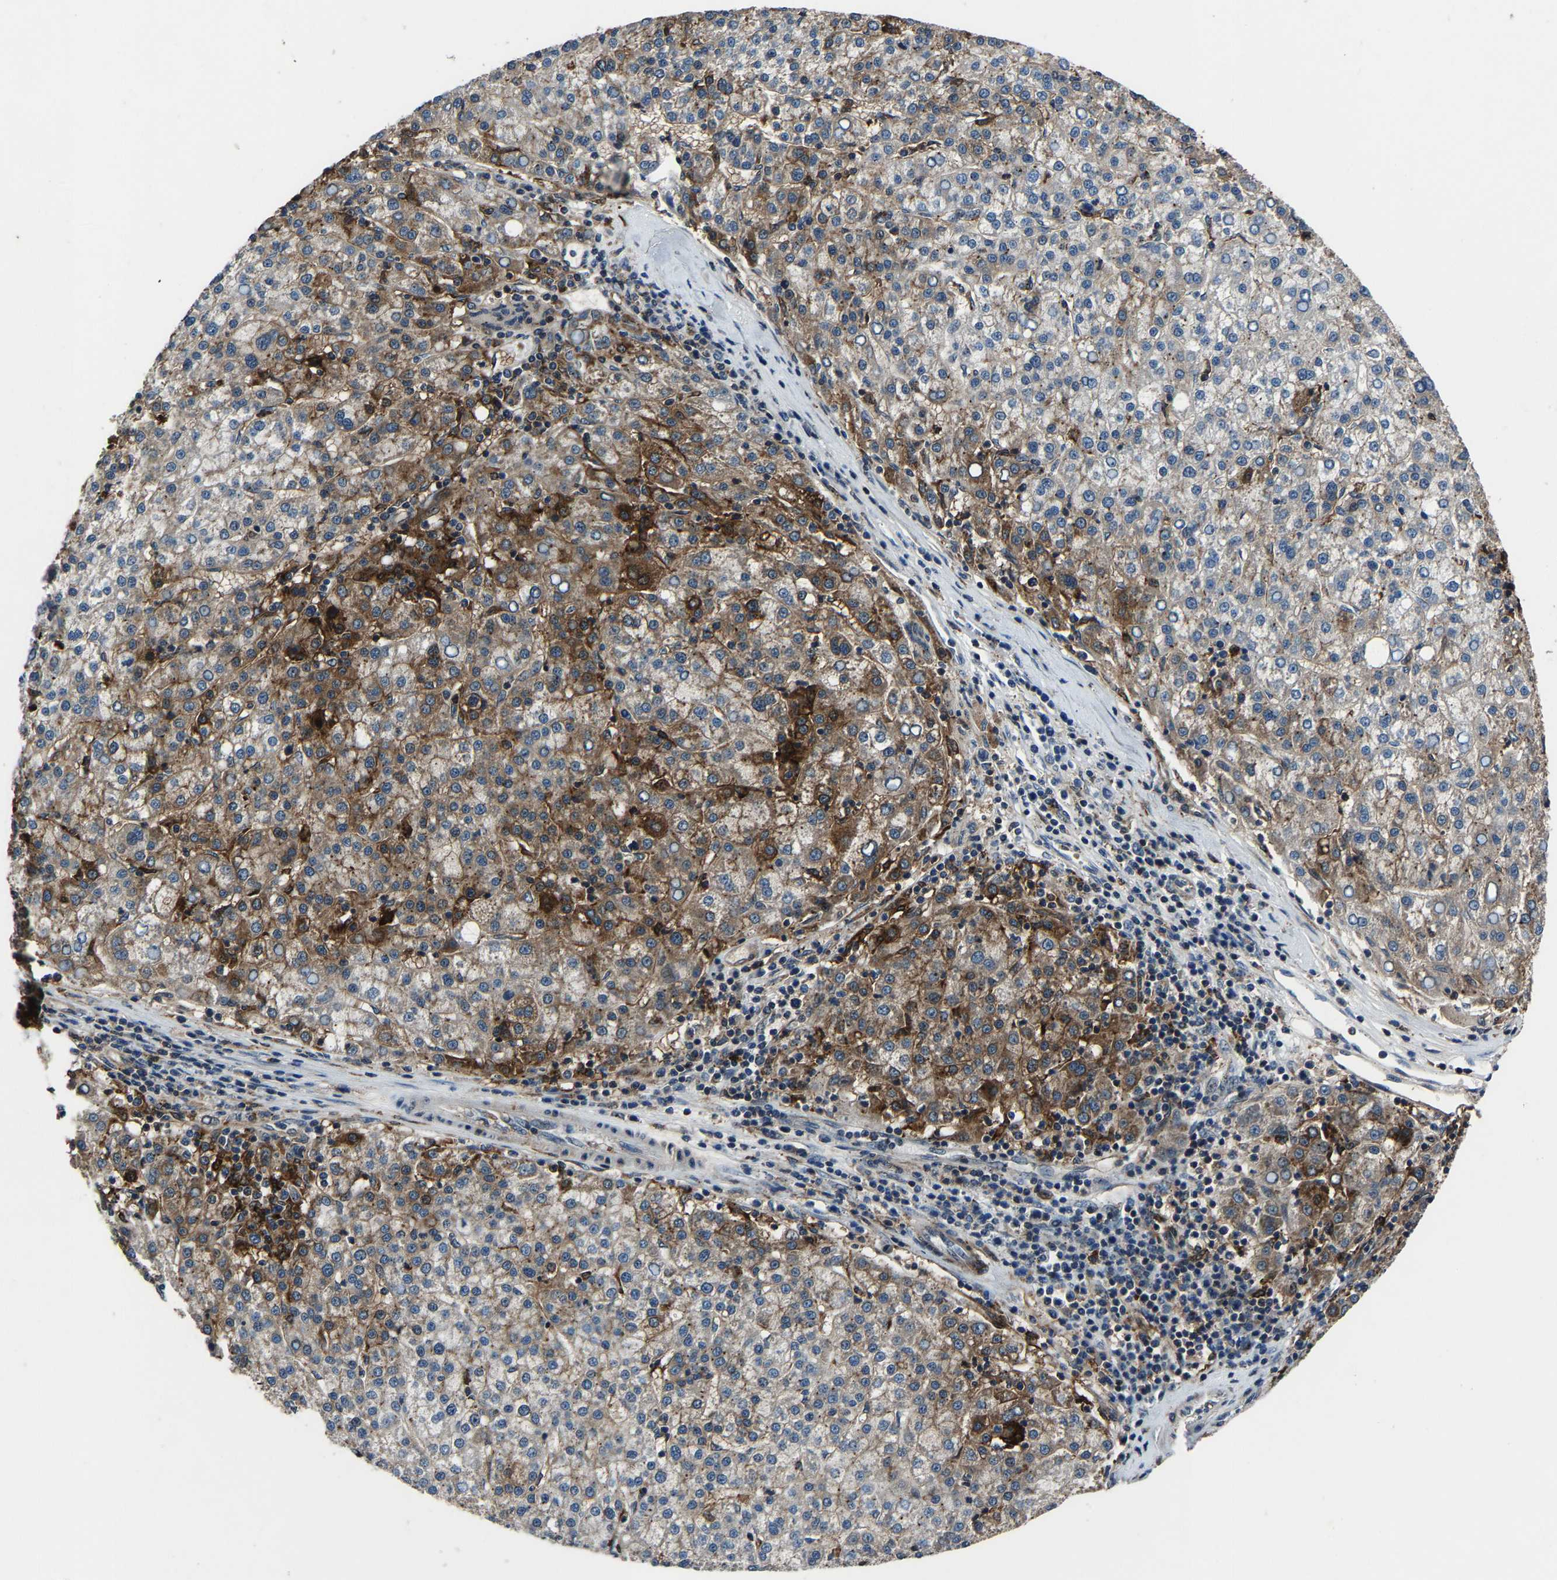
{"staining": {"intensity": "moderate", "quantity": ">75%", "location": "cytoplasmic/membranous"}, "tissue": "liver cancer", "cell_type": "Tumor cells", "image_type": "cancer", "snomed": [{"axis": "morphology", "description": "Carcinoma, Hepatocellular, NOS"}, {"axis": "topography", "description": "Liver"}], "caption": "Liver cancer (hepatocellular carcinoma) stained with a brown dye demonstrates moderate cytoplasmic/membranous positive positivity in about >75% of tumor cells.", "gene": "PCNX2", "patient": {"sex": "female", "age": 58}}